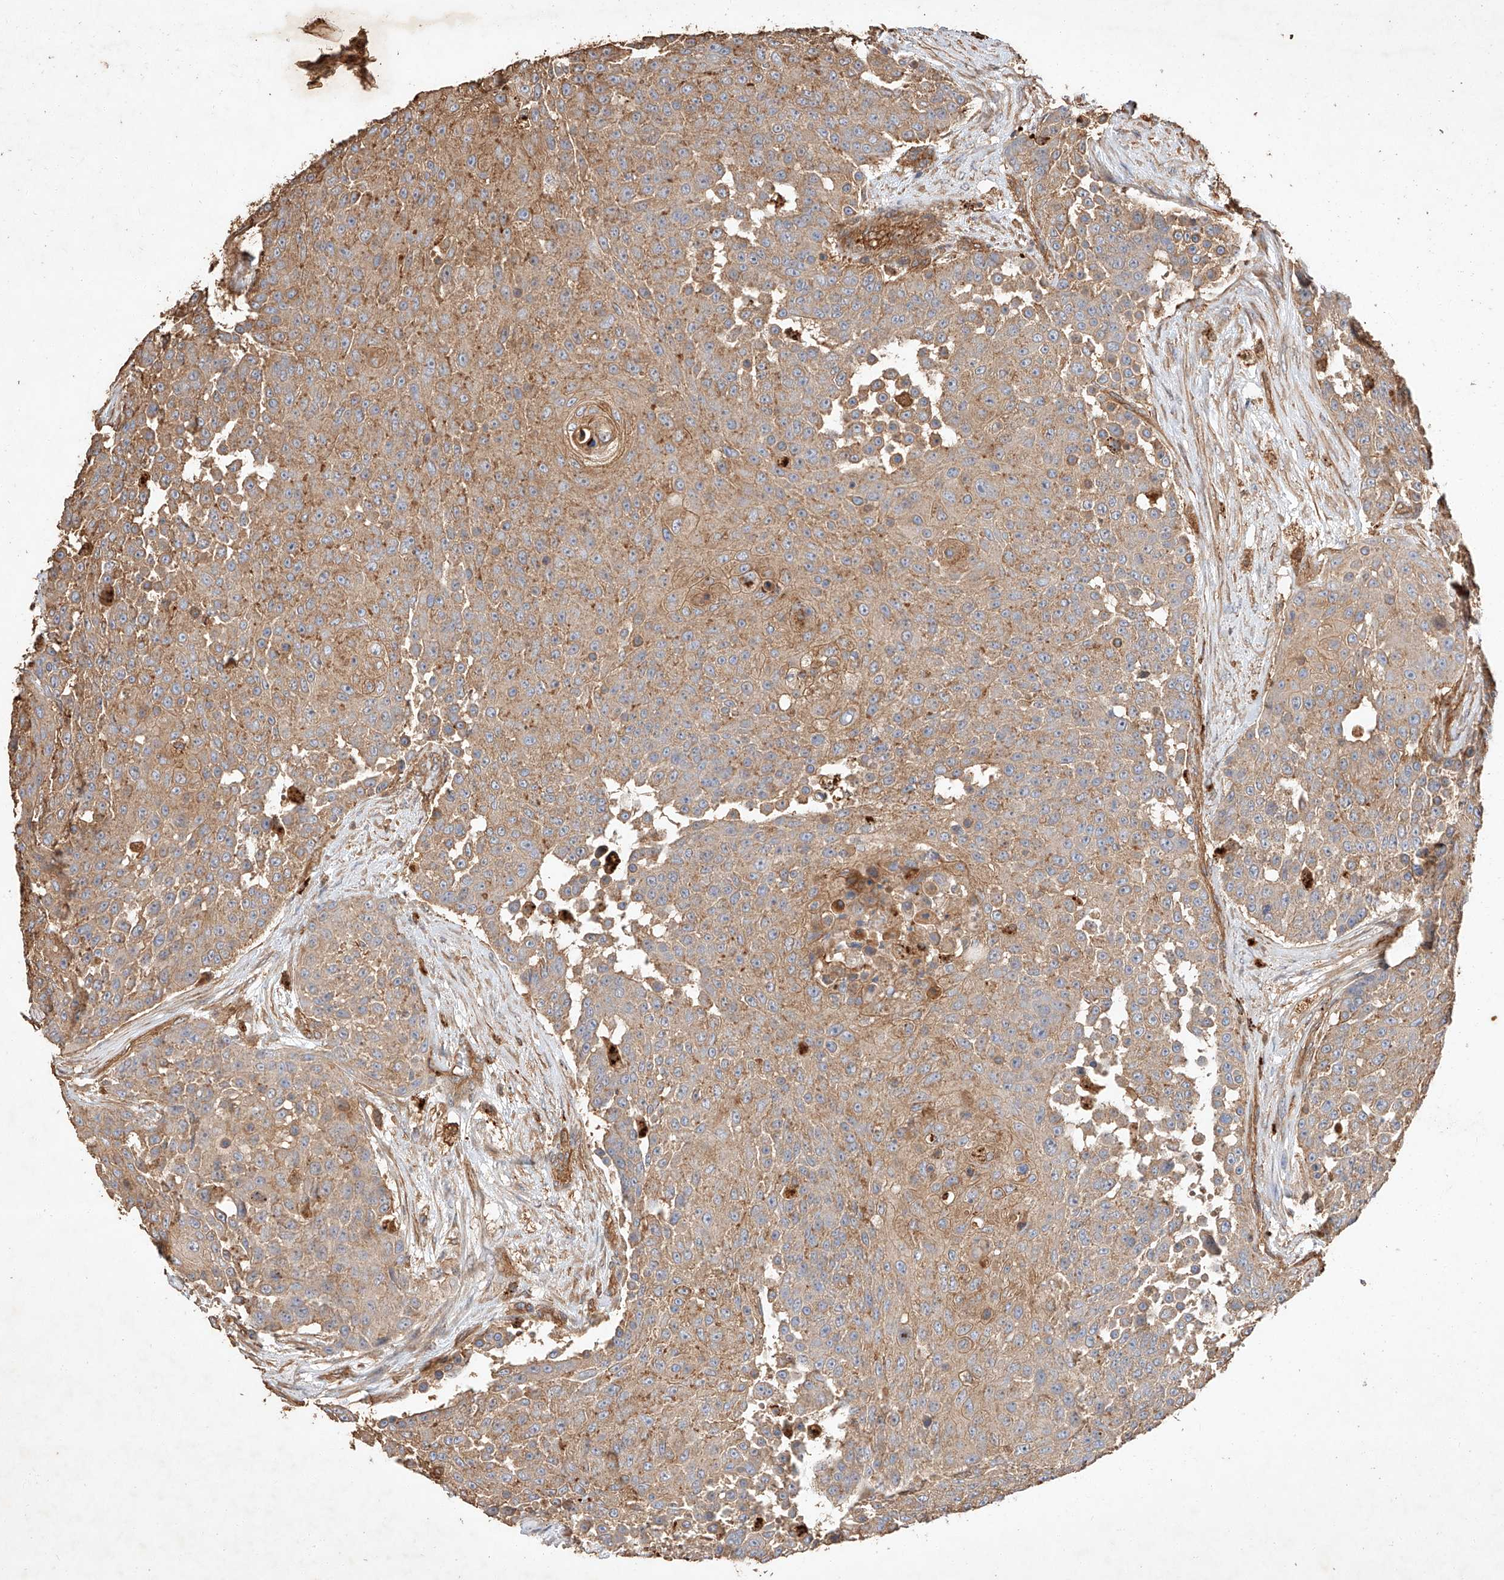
{"staining": {"intensity": "moderate", "quantity": ">75%", "location": "cytoplasmic/membranous"}, "tissue": "urothelial cancer", "cell_type": "Tumor cells", "image_type": "cancer", "snomed": [{"axis": "morphology", "description": "Urothelial carcinoma, High grade"}, {"axis": "topography", "description": "Urinary bladder"}], "caption": "This photomicrograph displays immunohistochemistry staining of urothelial cancer, with medium moderate cytoplasmic/membranous expression in approximately >75% of tumor cells.", "gene": "GHDC", "patient": {"sex": "female", "age": 63}}